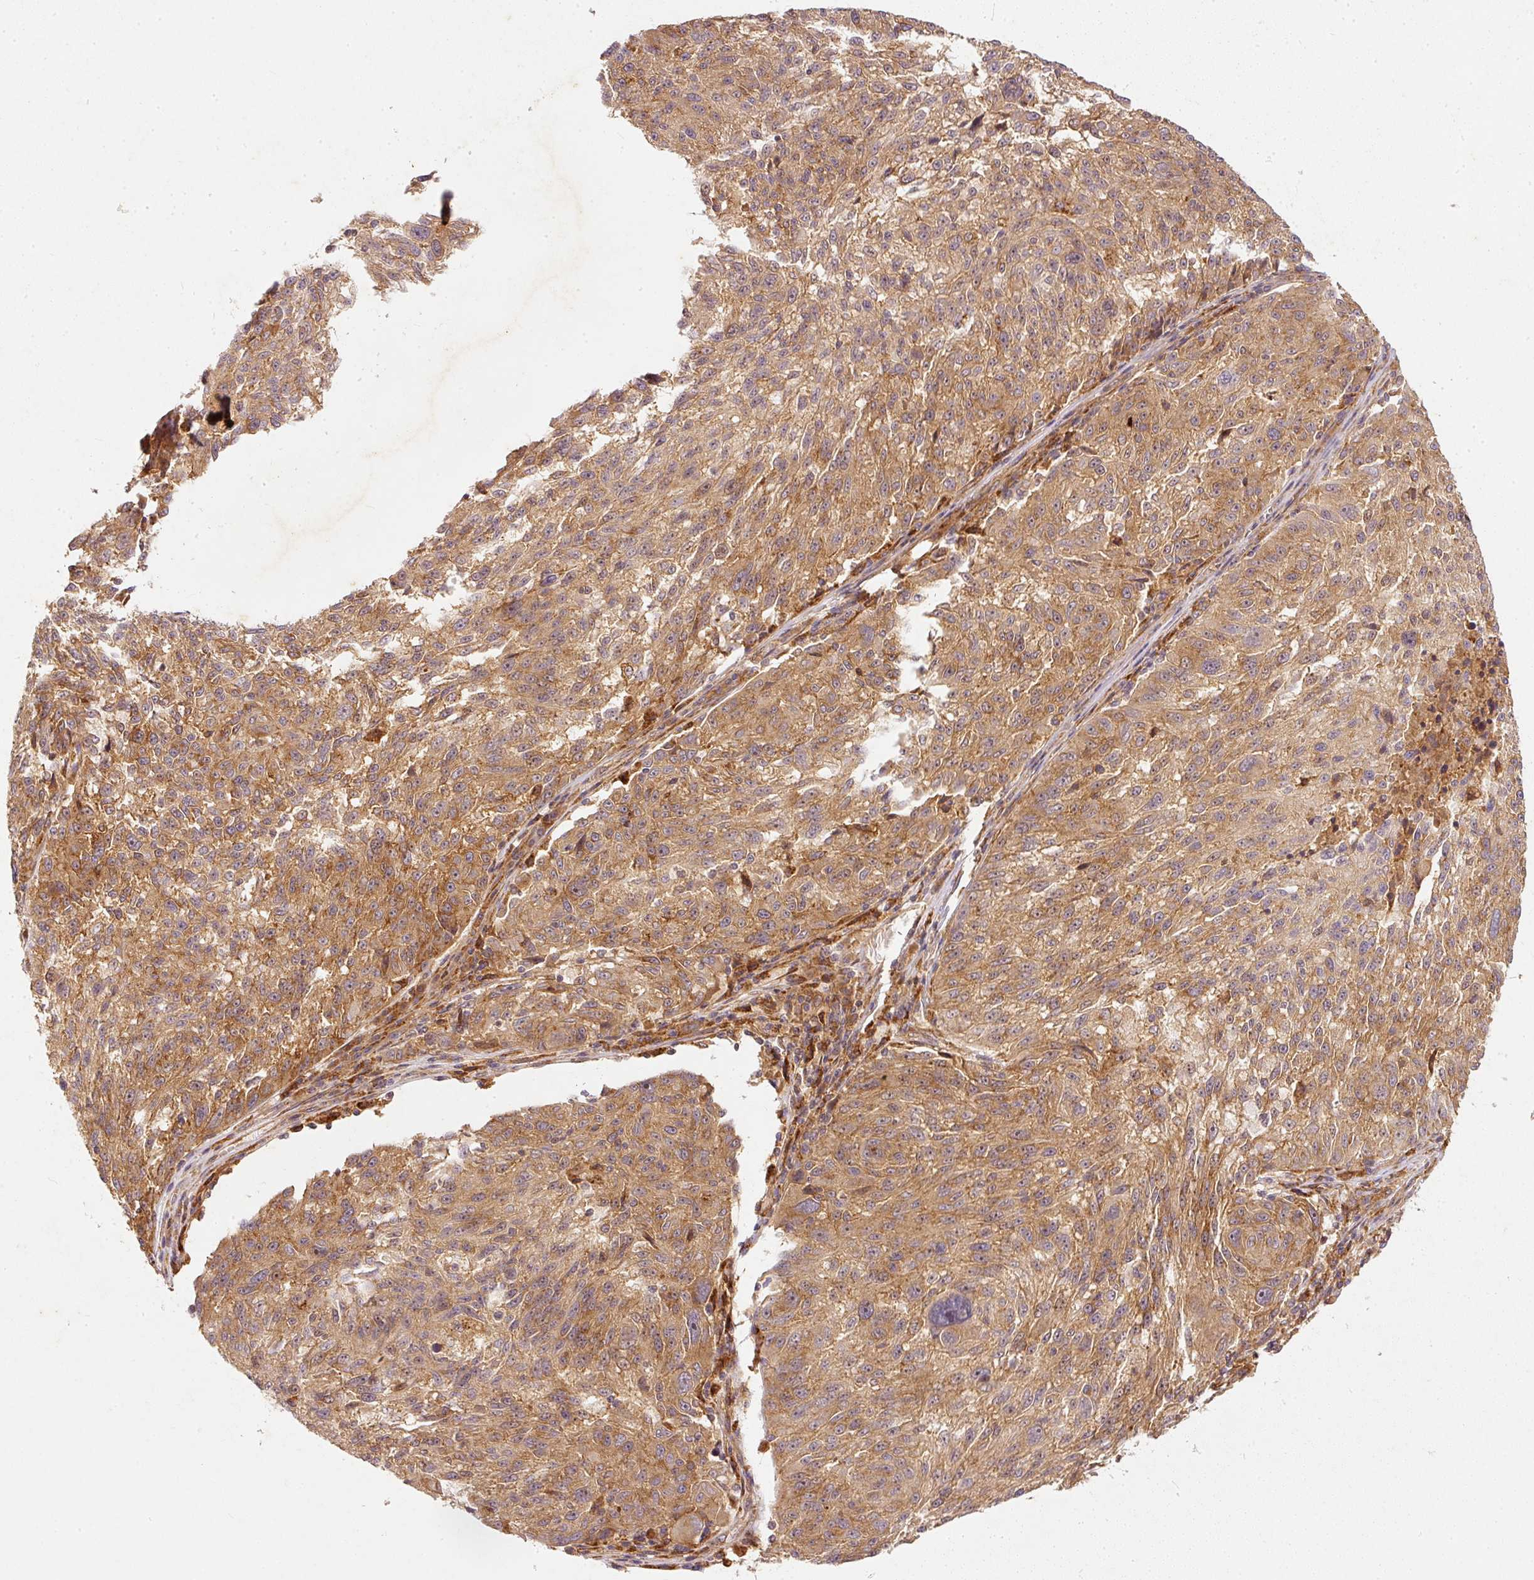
{"staining": {"intensity": "moderate", "quantity": ">75%", "location": "cytoplasmic/membranous"}, "tissue": "melanoma", "cell_type": "Tumor cells", "image_type": "cancer", "snomed": [{"axis": "morphology", "description": "Malignant melanoma, NOS"}, {"axis": "topography", "description": "Skin"}], "caption": "Moderate cytoplasmic/membranous staining for a protein is appreciated in about >75% of tumor cells of melanoma using immunohistochemistry.", "gene": "ZNF580", "patient": {"sex": "male", "age": 53}}